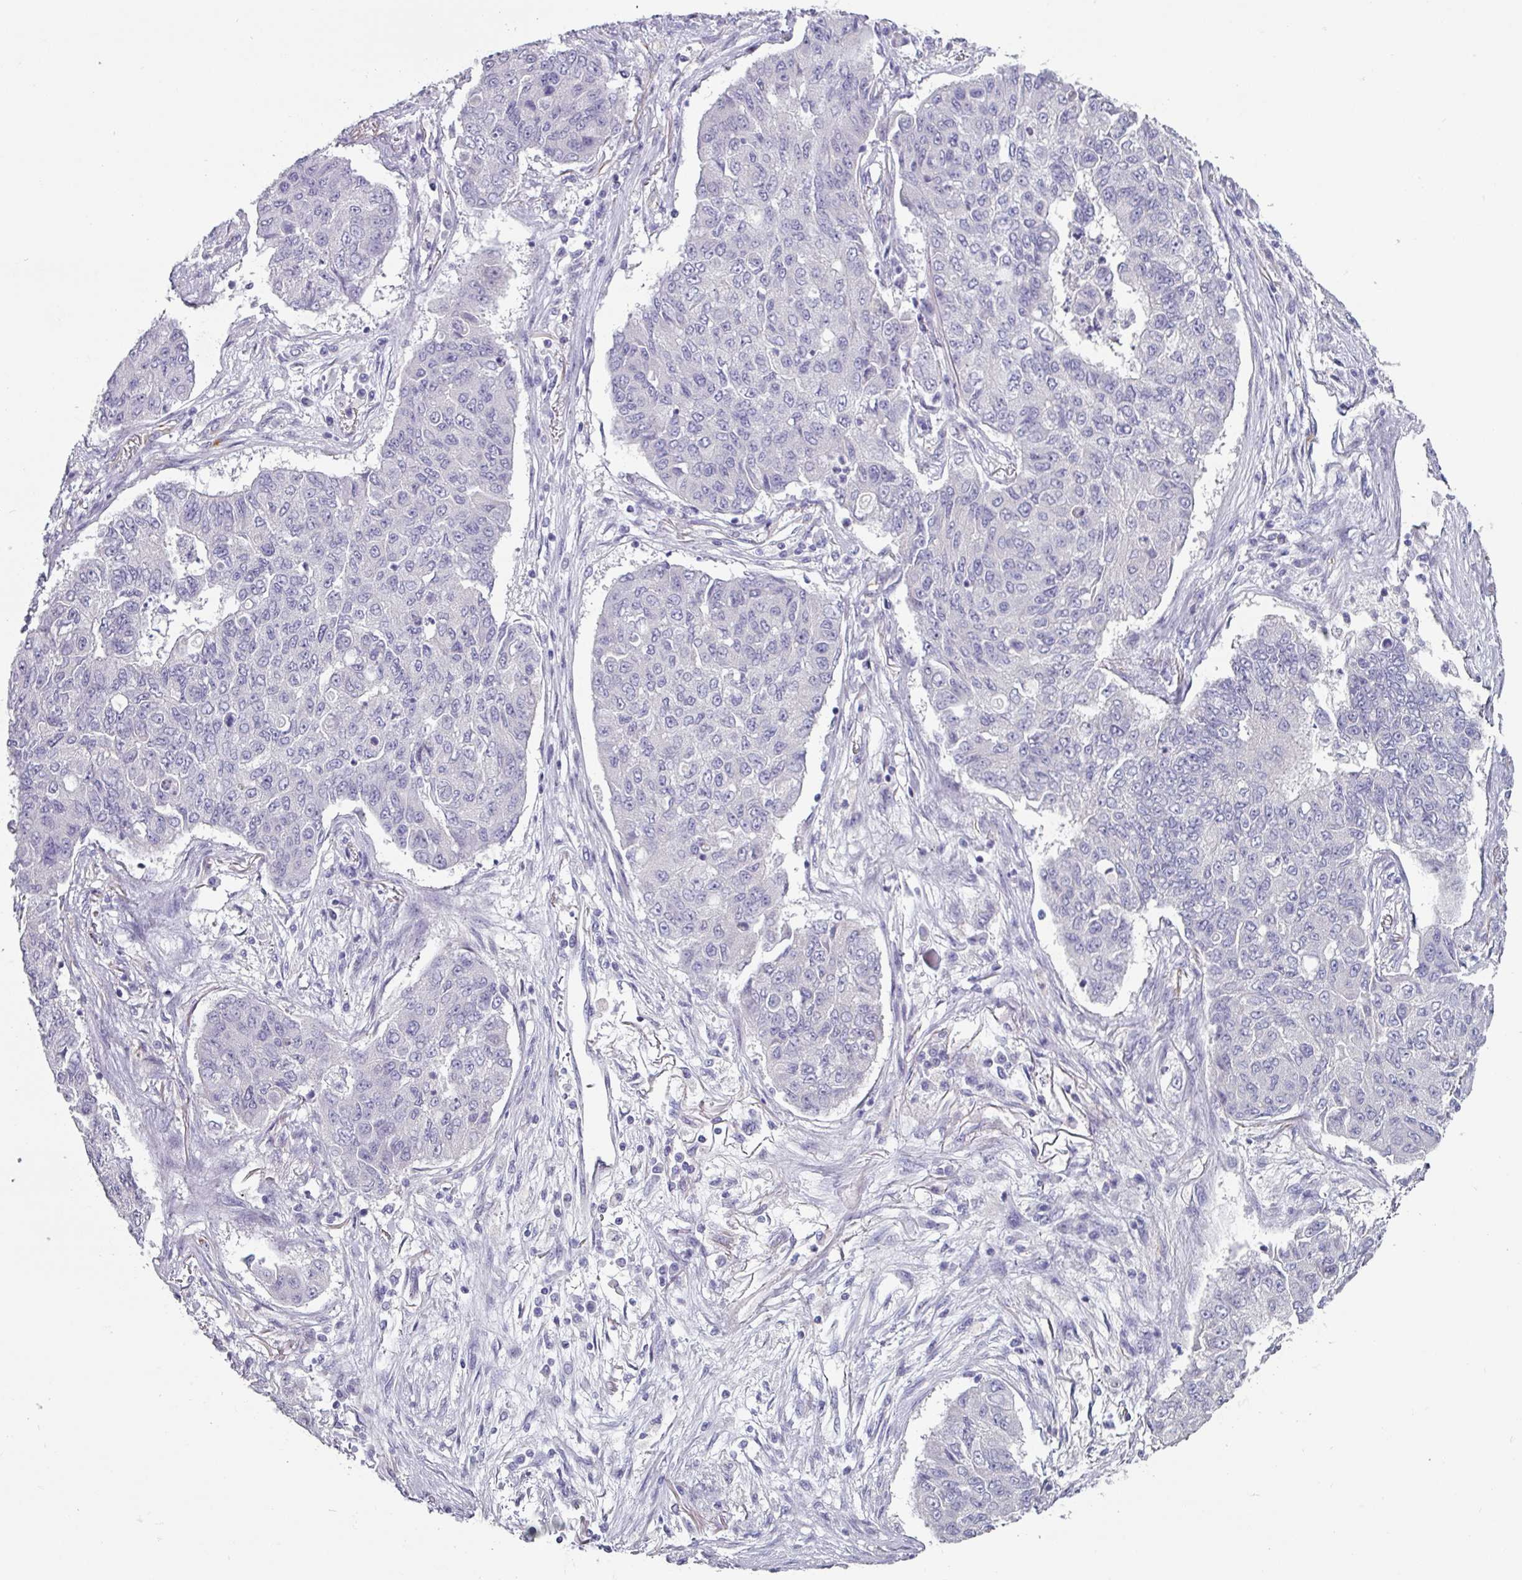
{"staining": {"intensity": "negative", "quantity": "none", "location": "none"}, "tissue": "lung cancer", "cell_type": "Tumor cells", "image_type": "cancer", "snomed": [{"axis": "morphology", "description": "Squamous cell carcinoma, NOS"}, {"axis": "topography", "description": "Lung"}], "caption": "Immunohistochemistry of lung cancer demonstrates no positivity in tumor cells. Brightfield microscopy of immunohistochemistry stained with DAB (brown) and hematoxylin (blue), captured at high magnification.", "gene": "SLC17A7", "patient": {"sex": "male", "age": 74}}